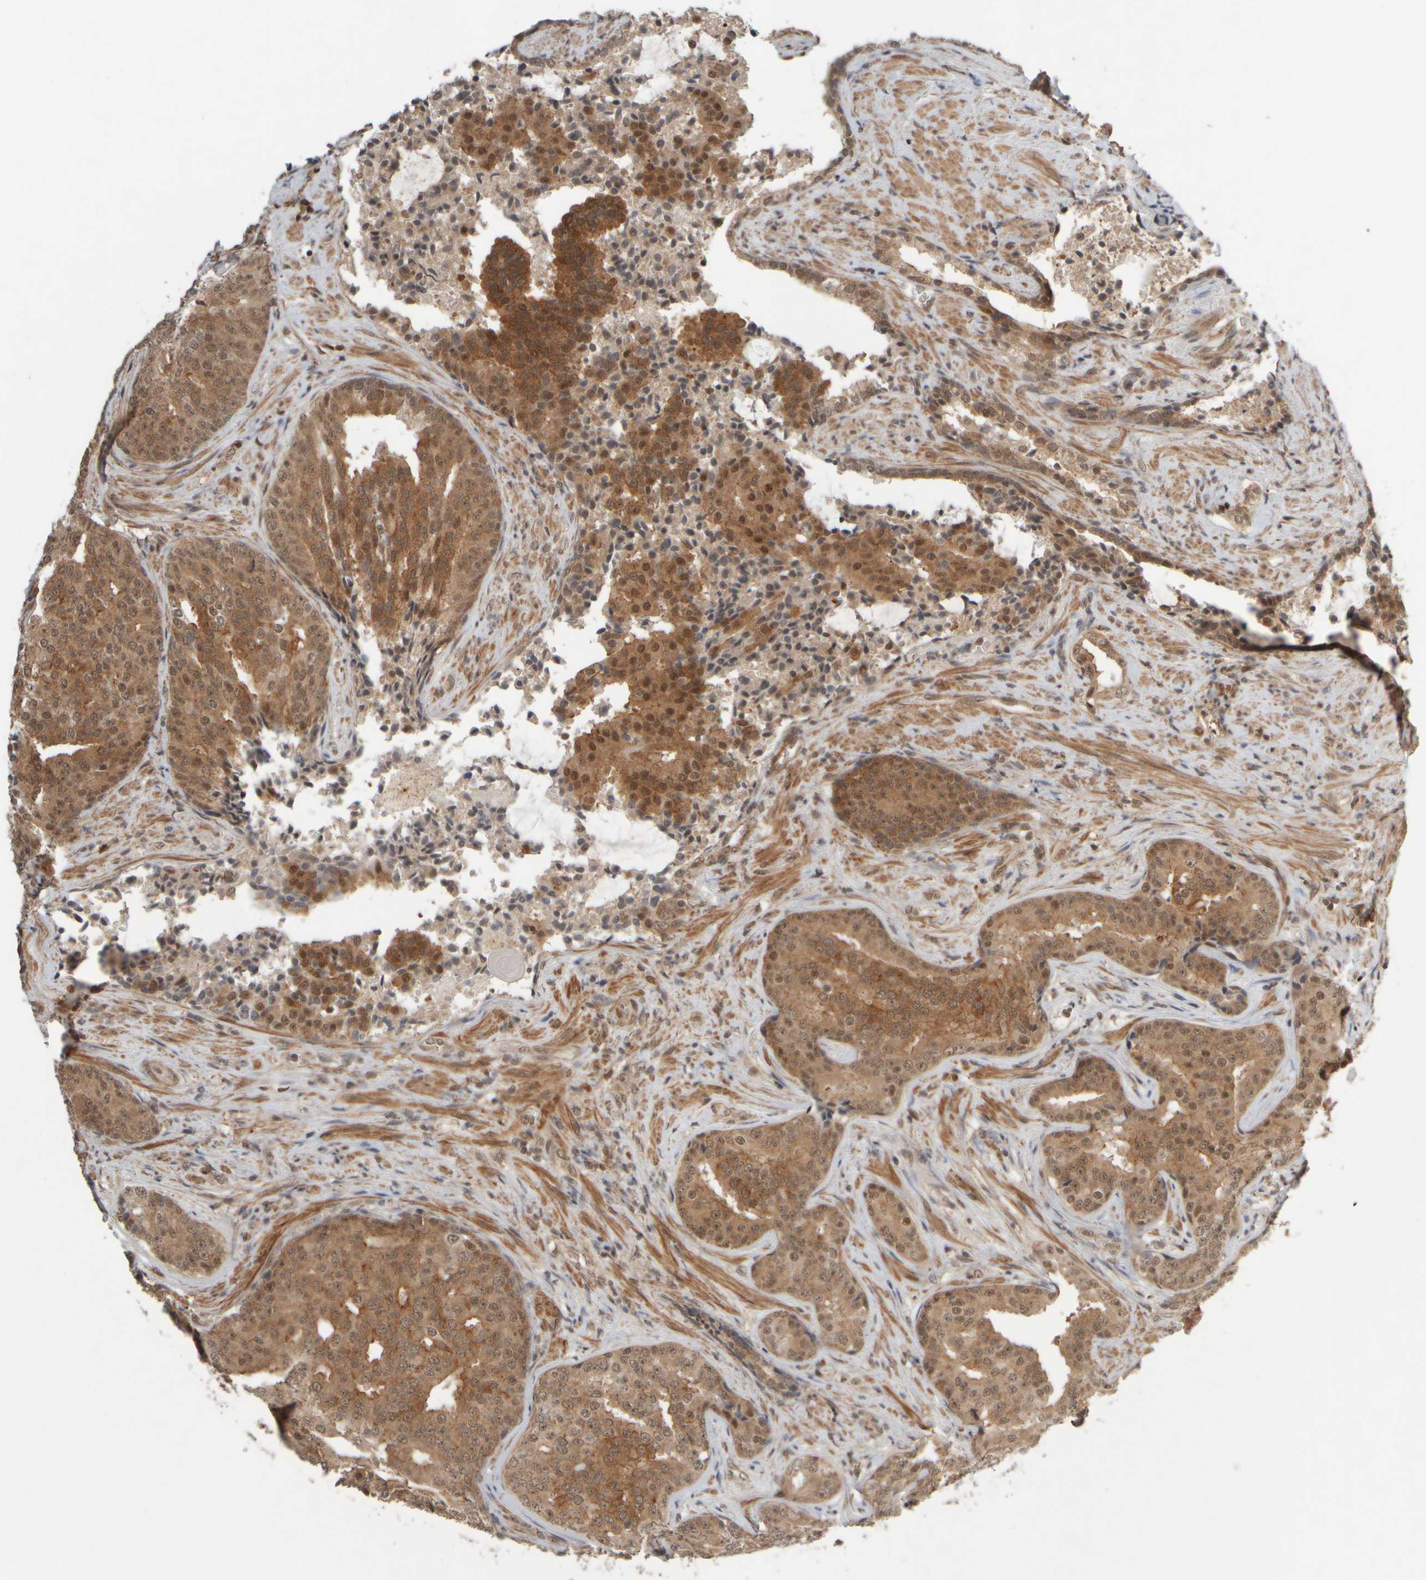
{"staining": {"intensity": "moderate", "quantity": ">75%", "location": "cytoplasmic/membranous,nuclear"}, "tissue": "prostate cancer", "cell_type": "Tumor cells", "image_type": "cancer", "snomed": [{"axis": "morphology", "description": "Adenocarcinoma, High grade"}, {"axis": "topography", "description": "Prostate"}], "caption": "Immunohistochemical staining of human high-grade adenocarcinoma (prostate) exhibits moderate cytoplasmic/membranous and nuclear protein expression in about >75% of tumor cells.", "gene": "SYNRG", "patient": {"sex": "male", "age": 71}}